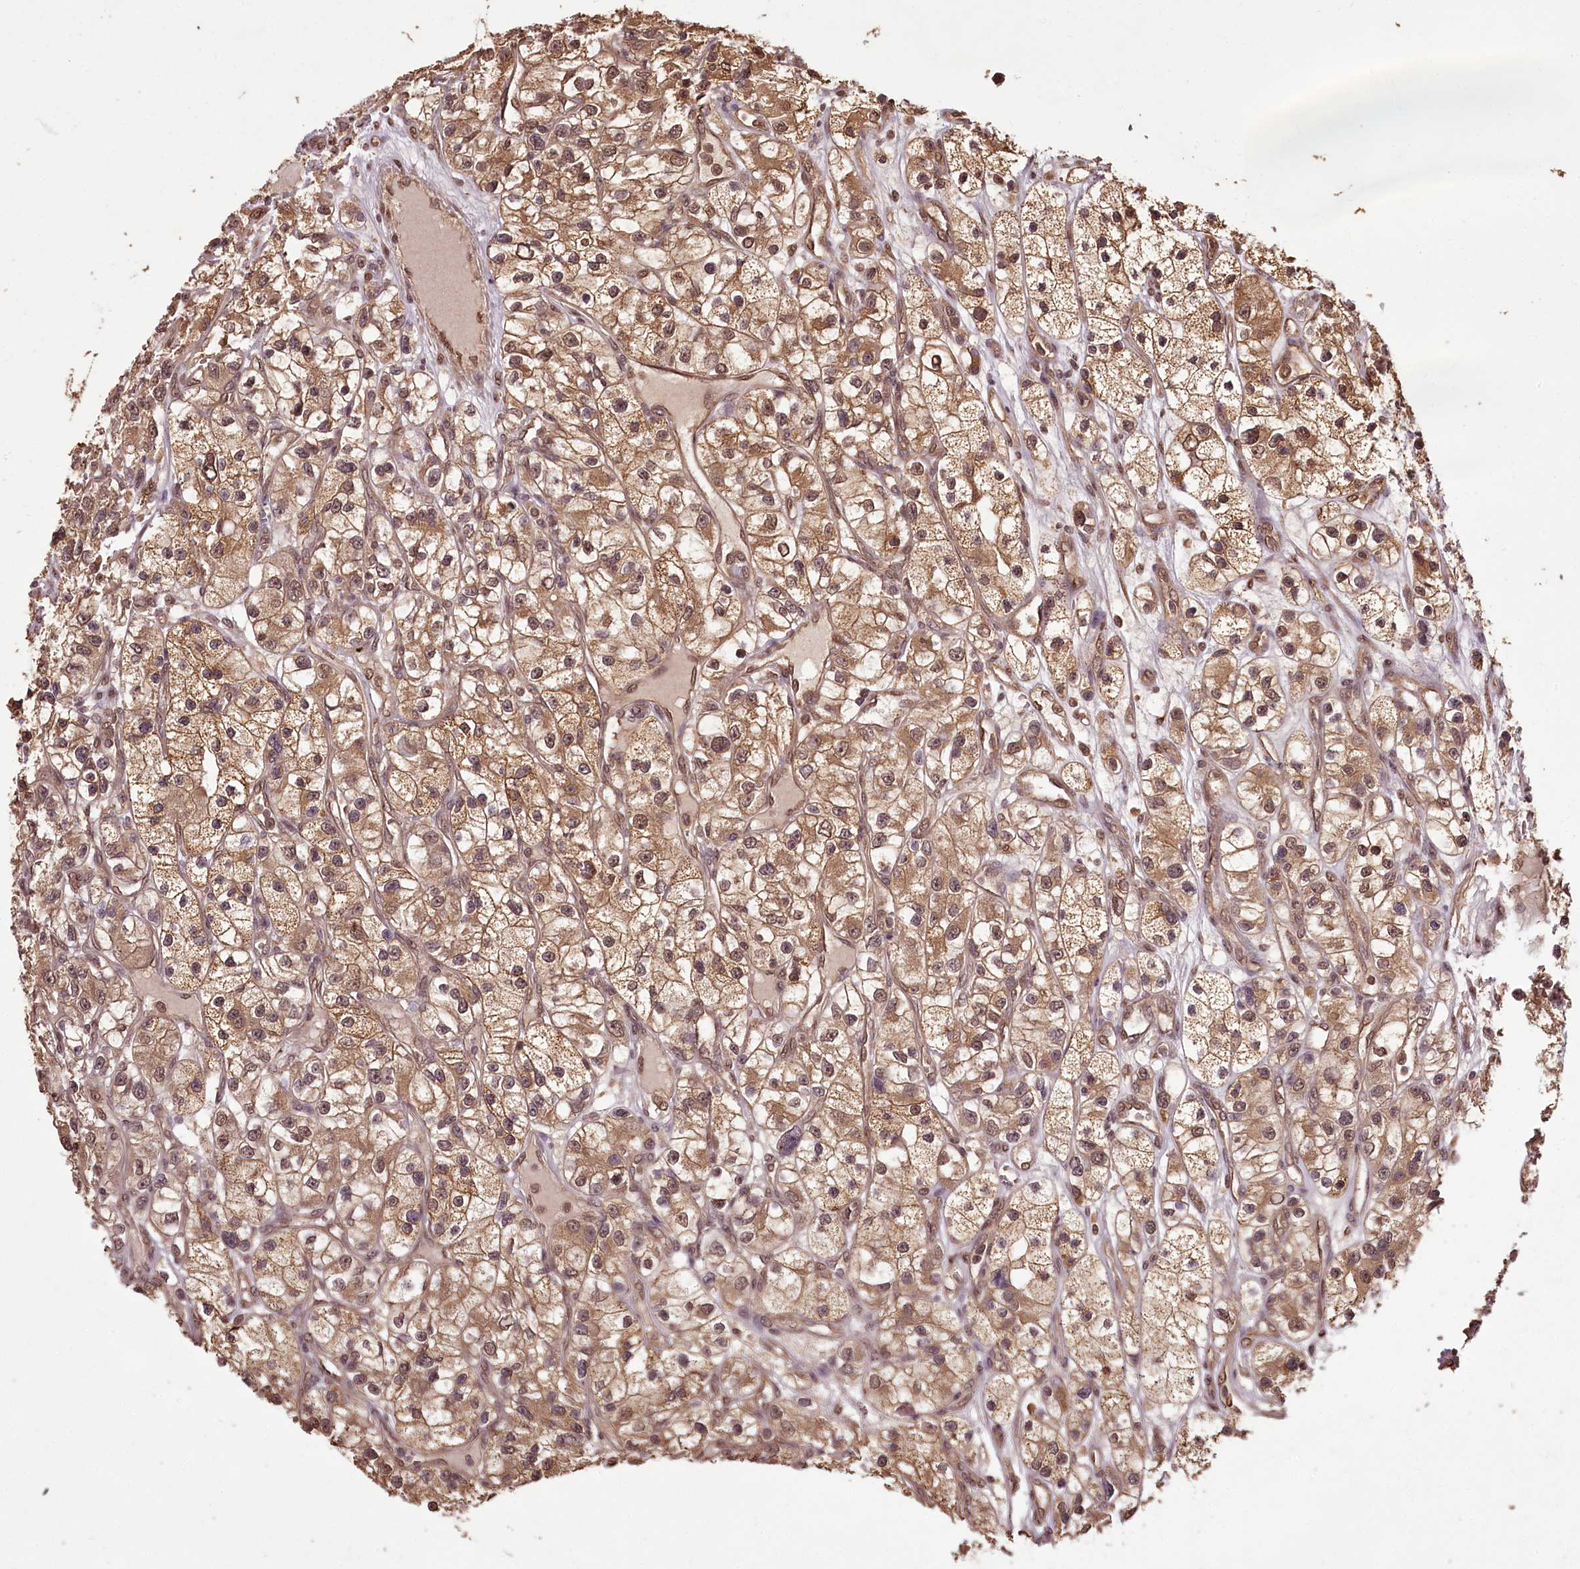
{"staining": {"intensity": "moderate", "quantity": ">75%", "location": "cytoplasmic/membranous,nuclear"}, "tissue": "renal cancer", "cell_type": "Tumor cells", "image_type": "cancer", "snomed": [{"axis": "morphology", "description": "Adenocarcinoma, NOS"}, {"axis": "topography", "description": "Kidney"}], "caption": "Renal adenocarcinoma tissue reveals moderate cytoplasmic/membranous and nuclear expression in about >75% of tumor cells (Brightfield microscopy of DAB IHC at high magnification).", "gene": "NPRL2", "patient": {"sex": "female", "age": 57}}